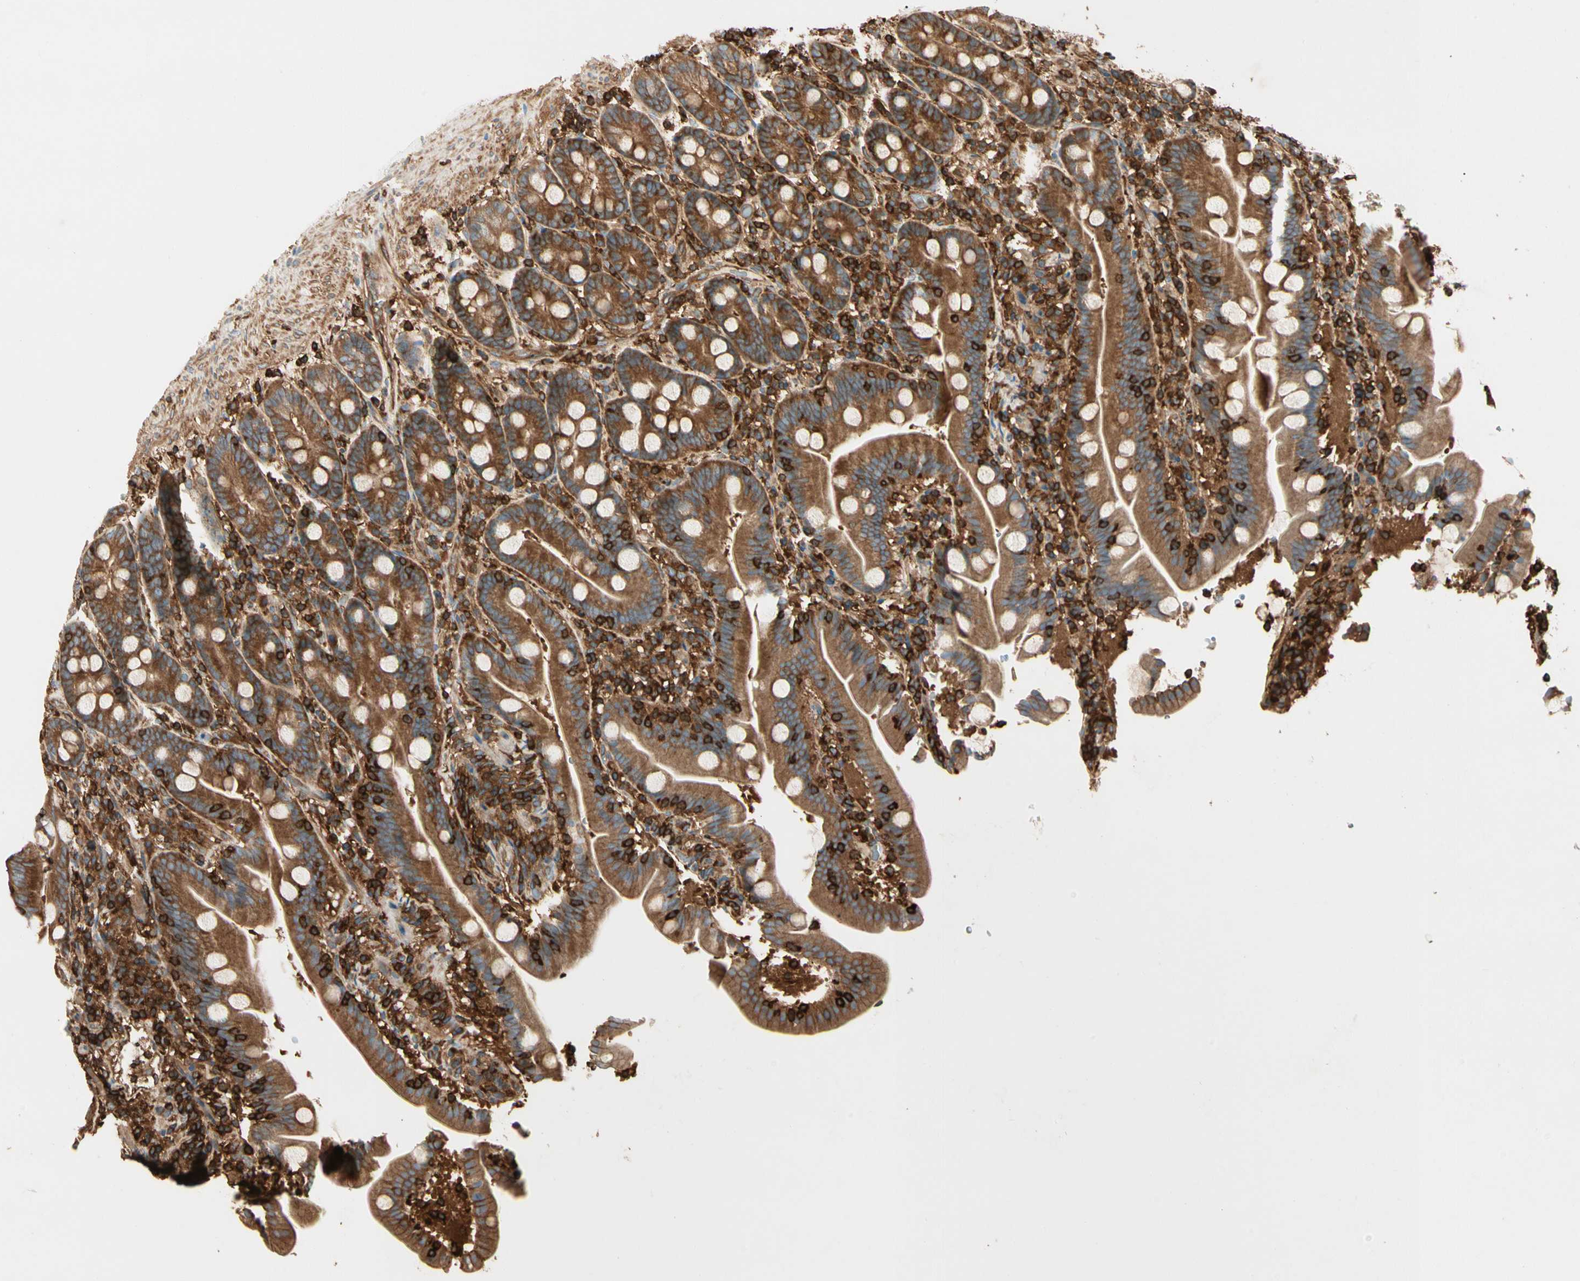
{"staining": {"intensity": "strong", "quantity": ">75%", "location": "cytoplasmic/membranous"}, "tissue": "duodenum", "cell_type": "Glandular cells", "image_type": "normal", "snomed": [{"axis": "morphology", "description": "Normal tissue, NOS"}, {"axis": "topography", "description": "Duodenum"}], "caption": "Immunohistochemistry (IHC) (DAB) staining of benign duodenum demonstrates strong cytoplasmic/membranous protein staining in about >75% of glandular cells.", "gene": "ARPC2", "patient": {"sex": "male", "age": 54}}